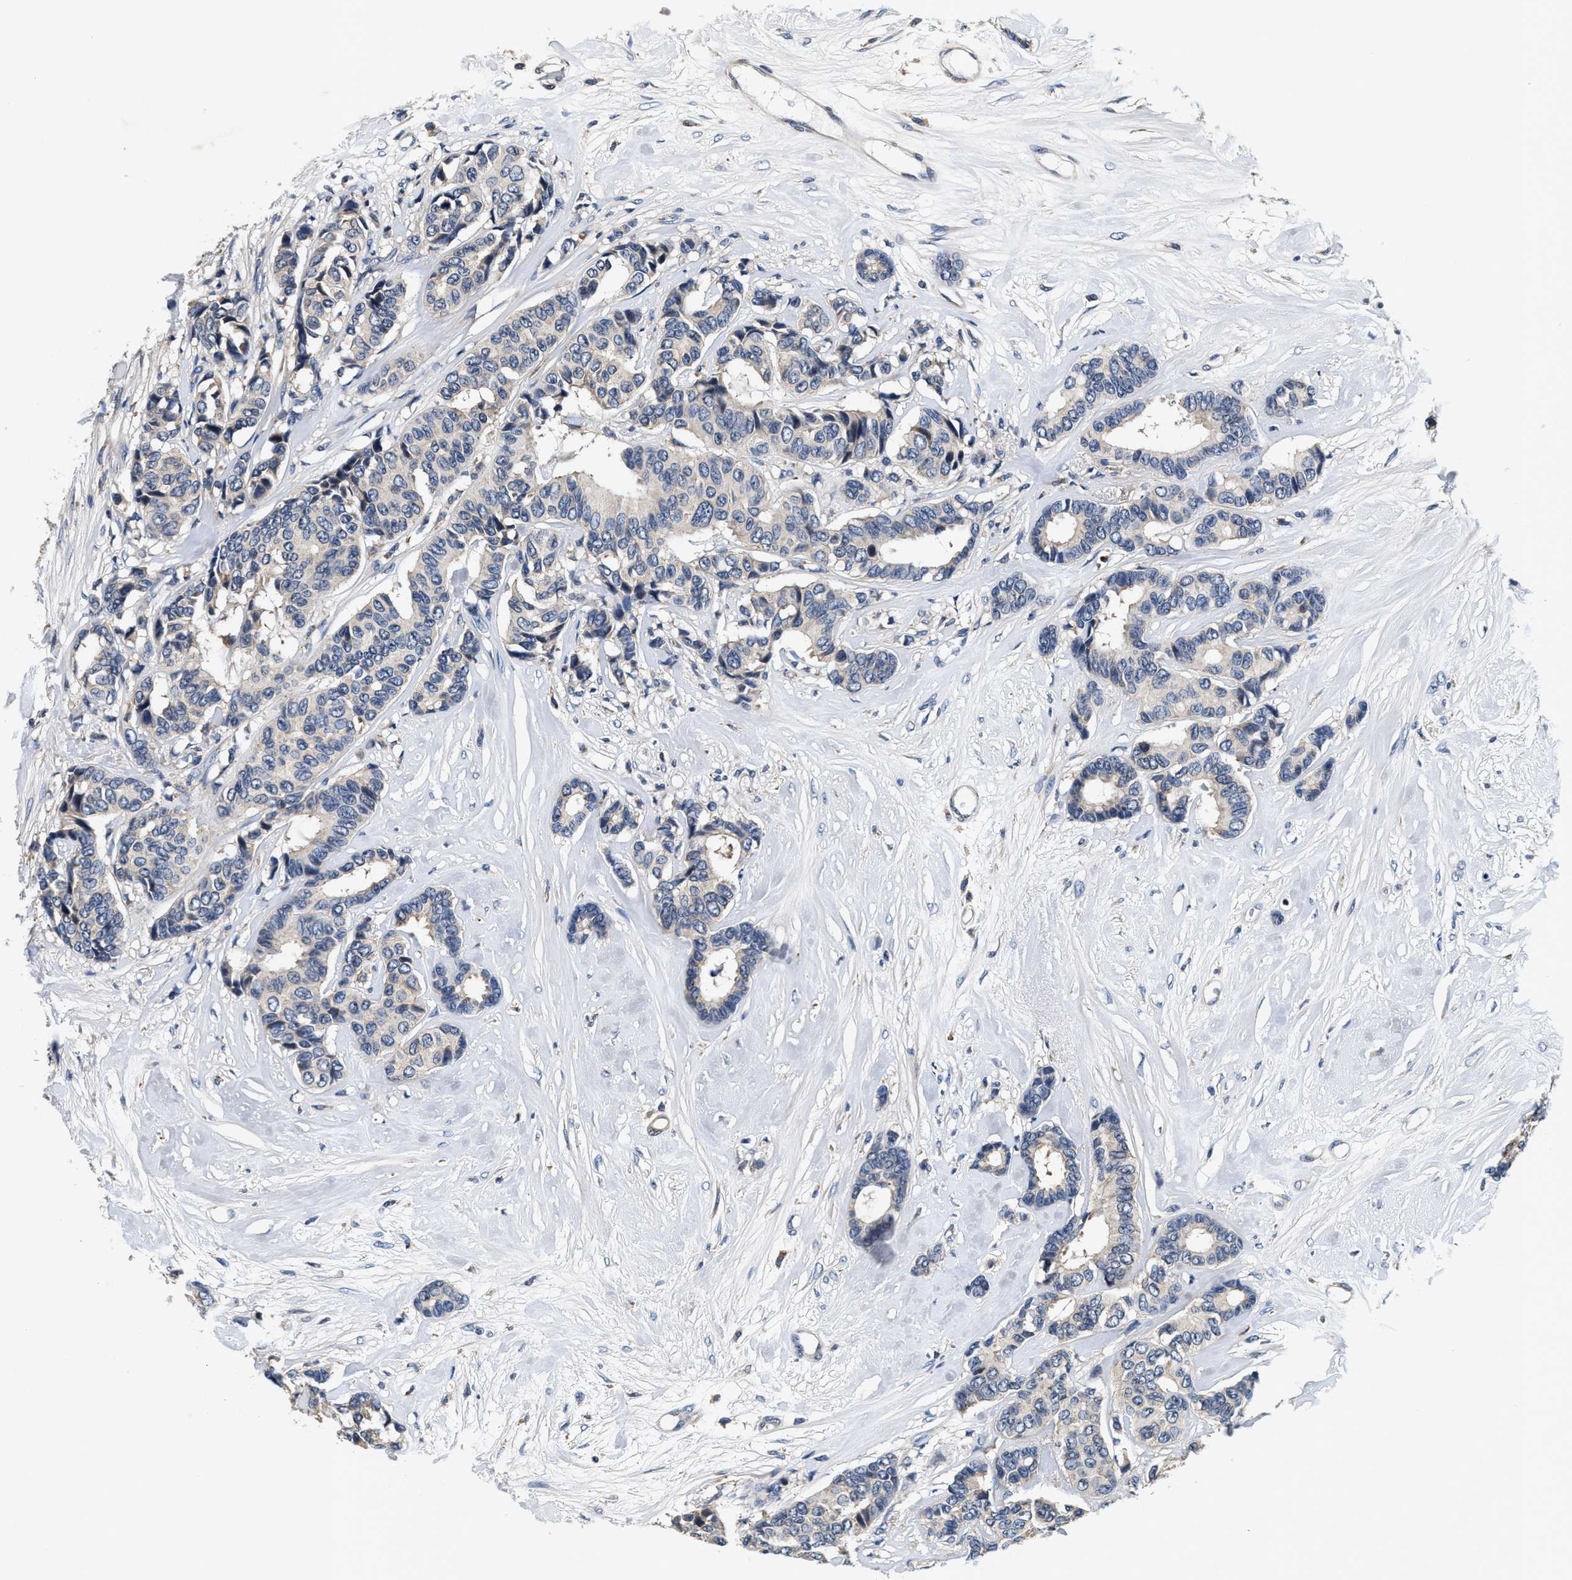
{"staining": {"intensity": "weak", "quantity": "<25%", "location": "cytoplasmic/membranous"}, "tissue": "breast cancer", "cell_type": "Tumor cells", "image_type": "cancer", "snomed": [{"axis": "morphology", "description": "Duct carcinoma"}, {"axis": "topography", "description": "Breast"}], "caption": "This is an immunohistochemistry (IHC) image of breast cancer. There is no staining in tumor cells.", "gene": "ANKIB1", "patient": {"sex": "female", "age": 87}}